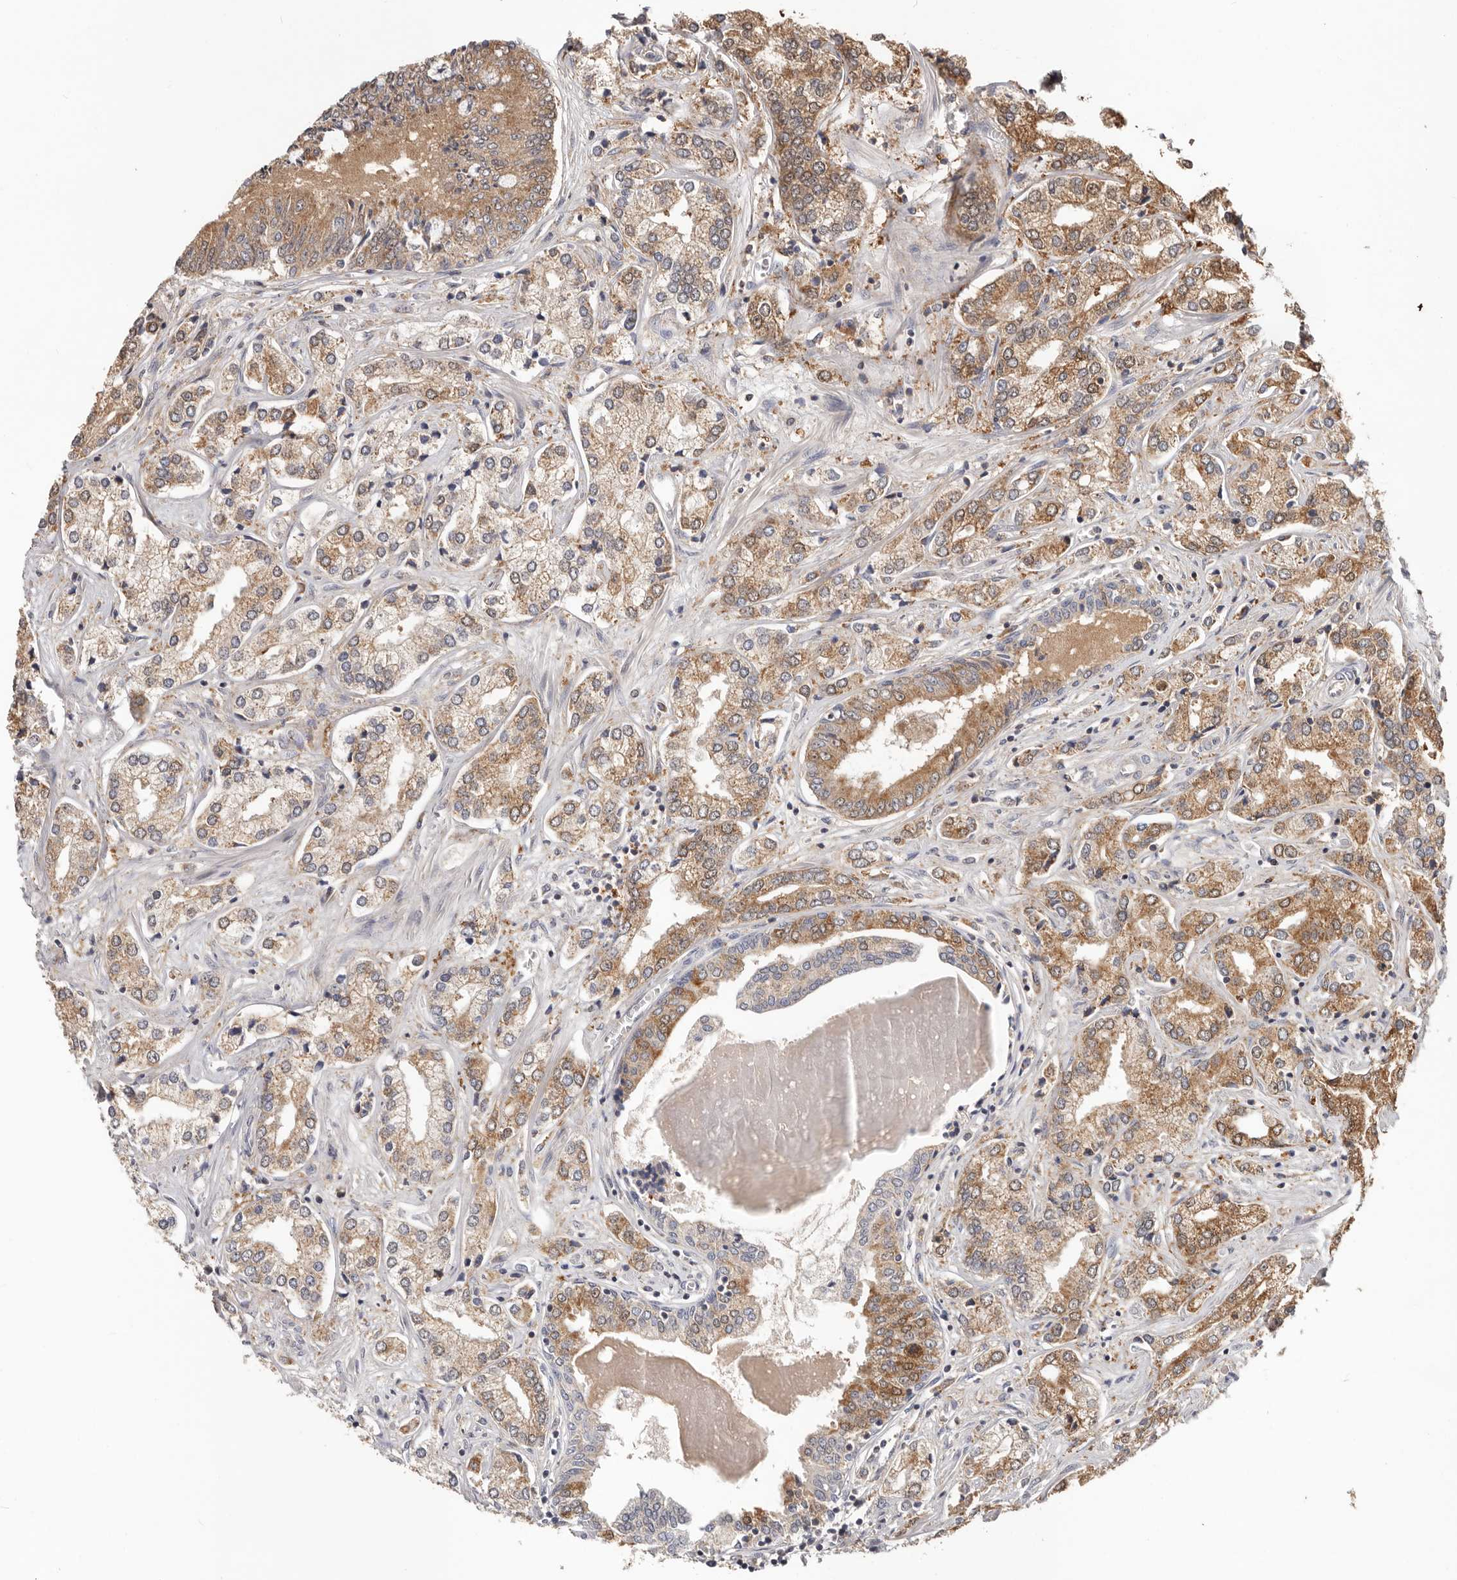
{"staining": {"intensity": "moderate", "quantity": ">75%", "location": "cytoplasmic/membranous"}, "tissue": "prostate cancer", "cell_type": "Tumor cells", "image_type": "cancer", "snomed": [{"axis": "morphology", "description": "Adenocarcinoma, High grade"}, {"axis": "topography", "description": "Prostate"}], "caption": "High-power microscopy captured an immunohistochemistry (IHC) image of prostate cancer, revealing moderate cytoplasmic/membranous staining in approximately >75% of tumor cells.", "gene": "LRP6", "patient": {"sex": "male", "age": 66}}